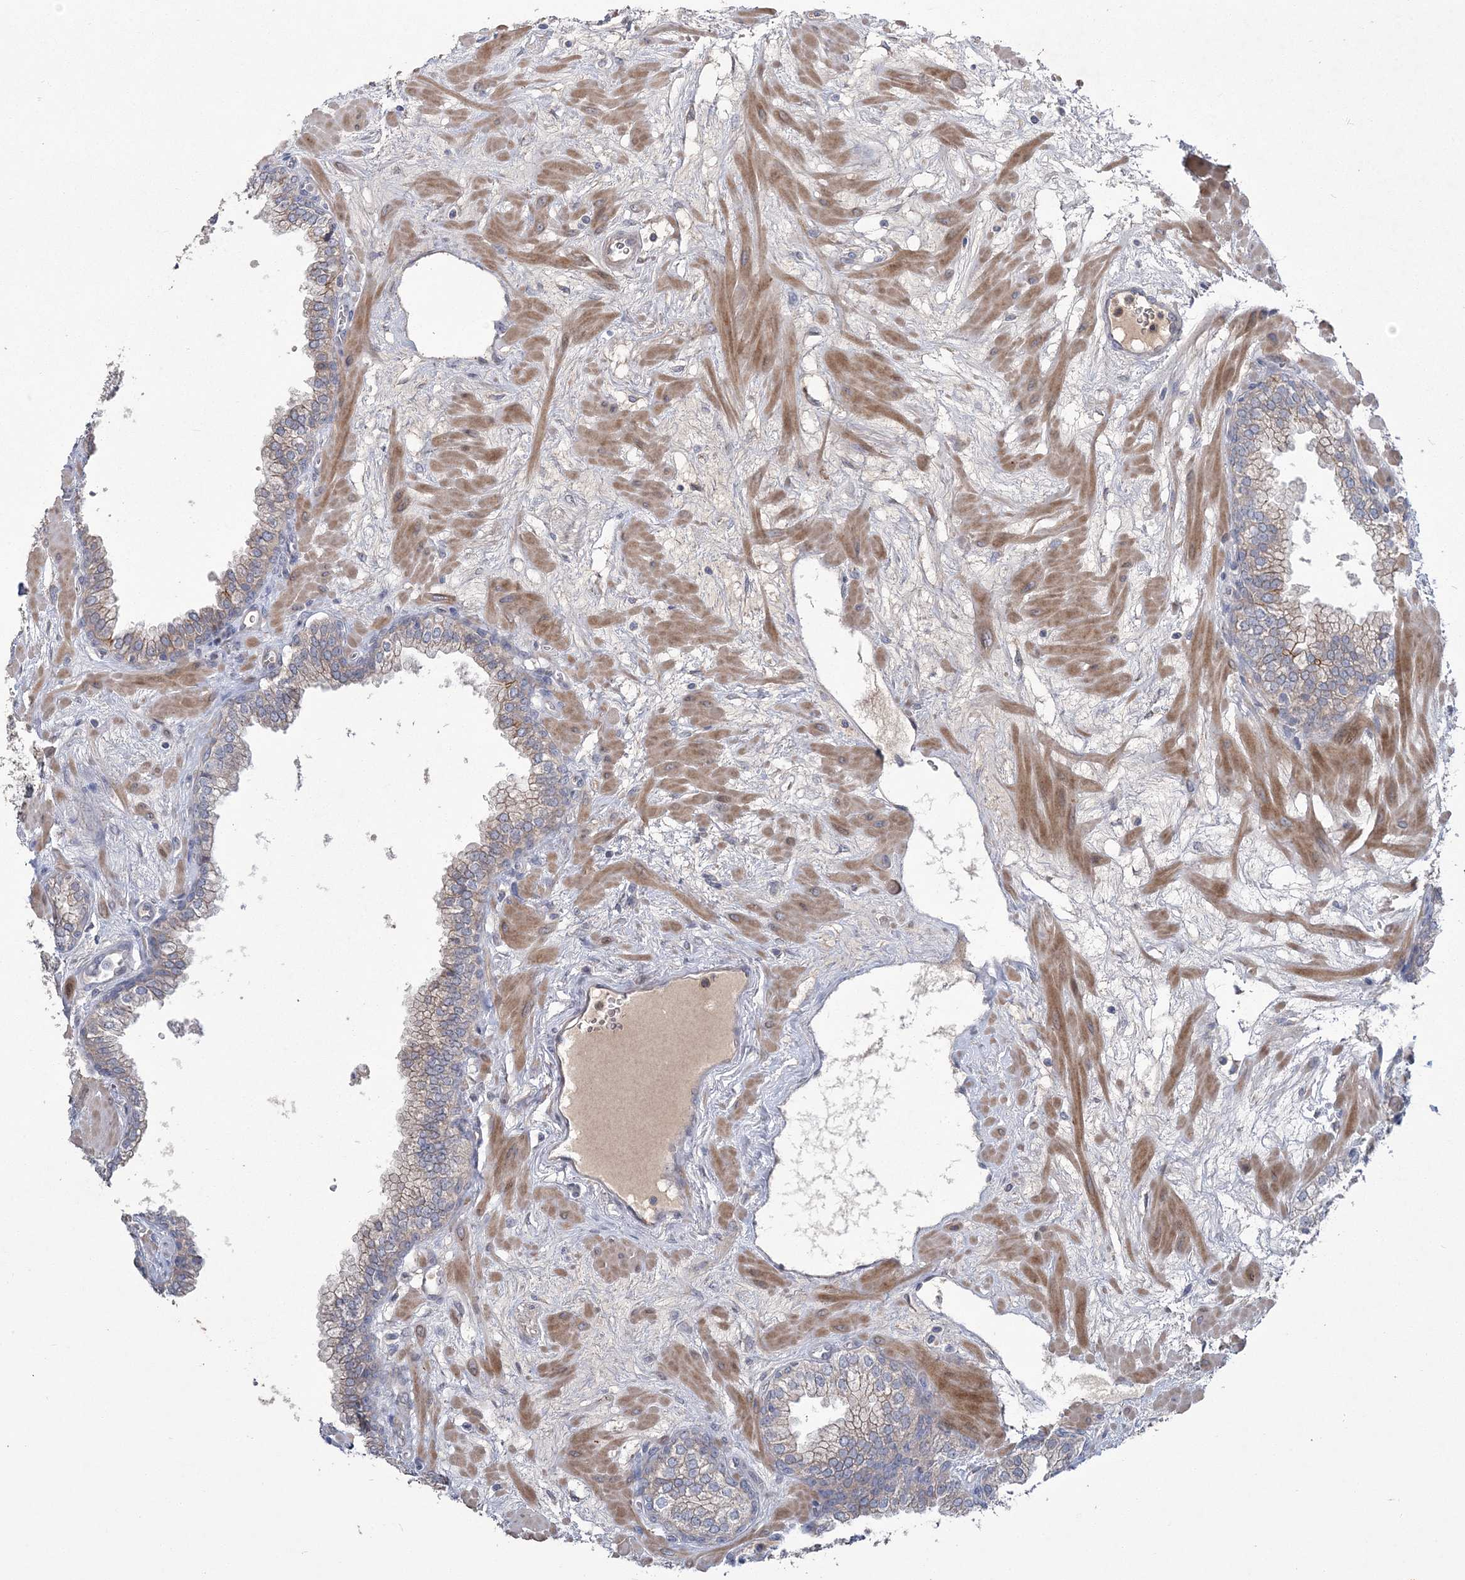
{"staining": {"intensity": "weak", "quantity": "25%-75%", "location": "cytoplasmic/membranous"}, "tissue": "prostate", "cell_type": "Glandular cells", "image_type": "normal", "snomed": [{"axis": "morphology", "description": "Normal tissue, NOS"}, {"axis": "morphology", "description": "Urothelial carcinoma, Low grade"}, {"axis": "topography", "description": "Urinary bladder"}, {"axis": "topography", "description": "Prostate"}], "caption": "The histopathology image displays immunohistochemical staining of unremarkable prostate. There is weak cytoplasmic/membranous staining is appreciated in approximately 25%-75% of glandular cells.", "gene": "WBP1L", "patient": {"sex": "male", "age": 60}}